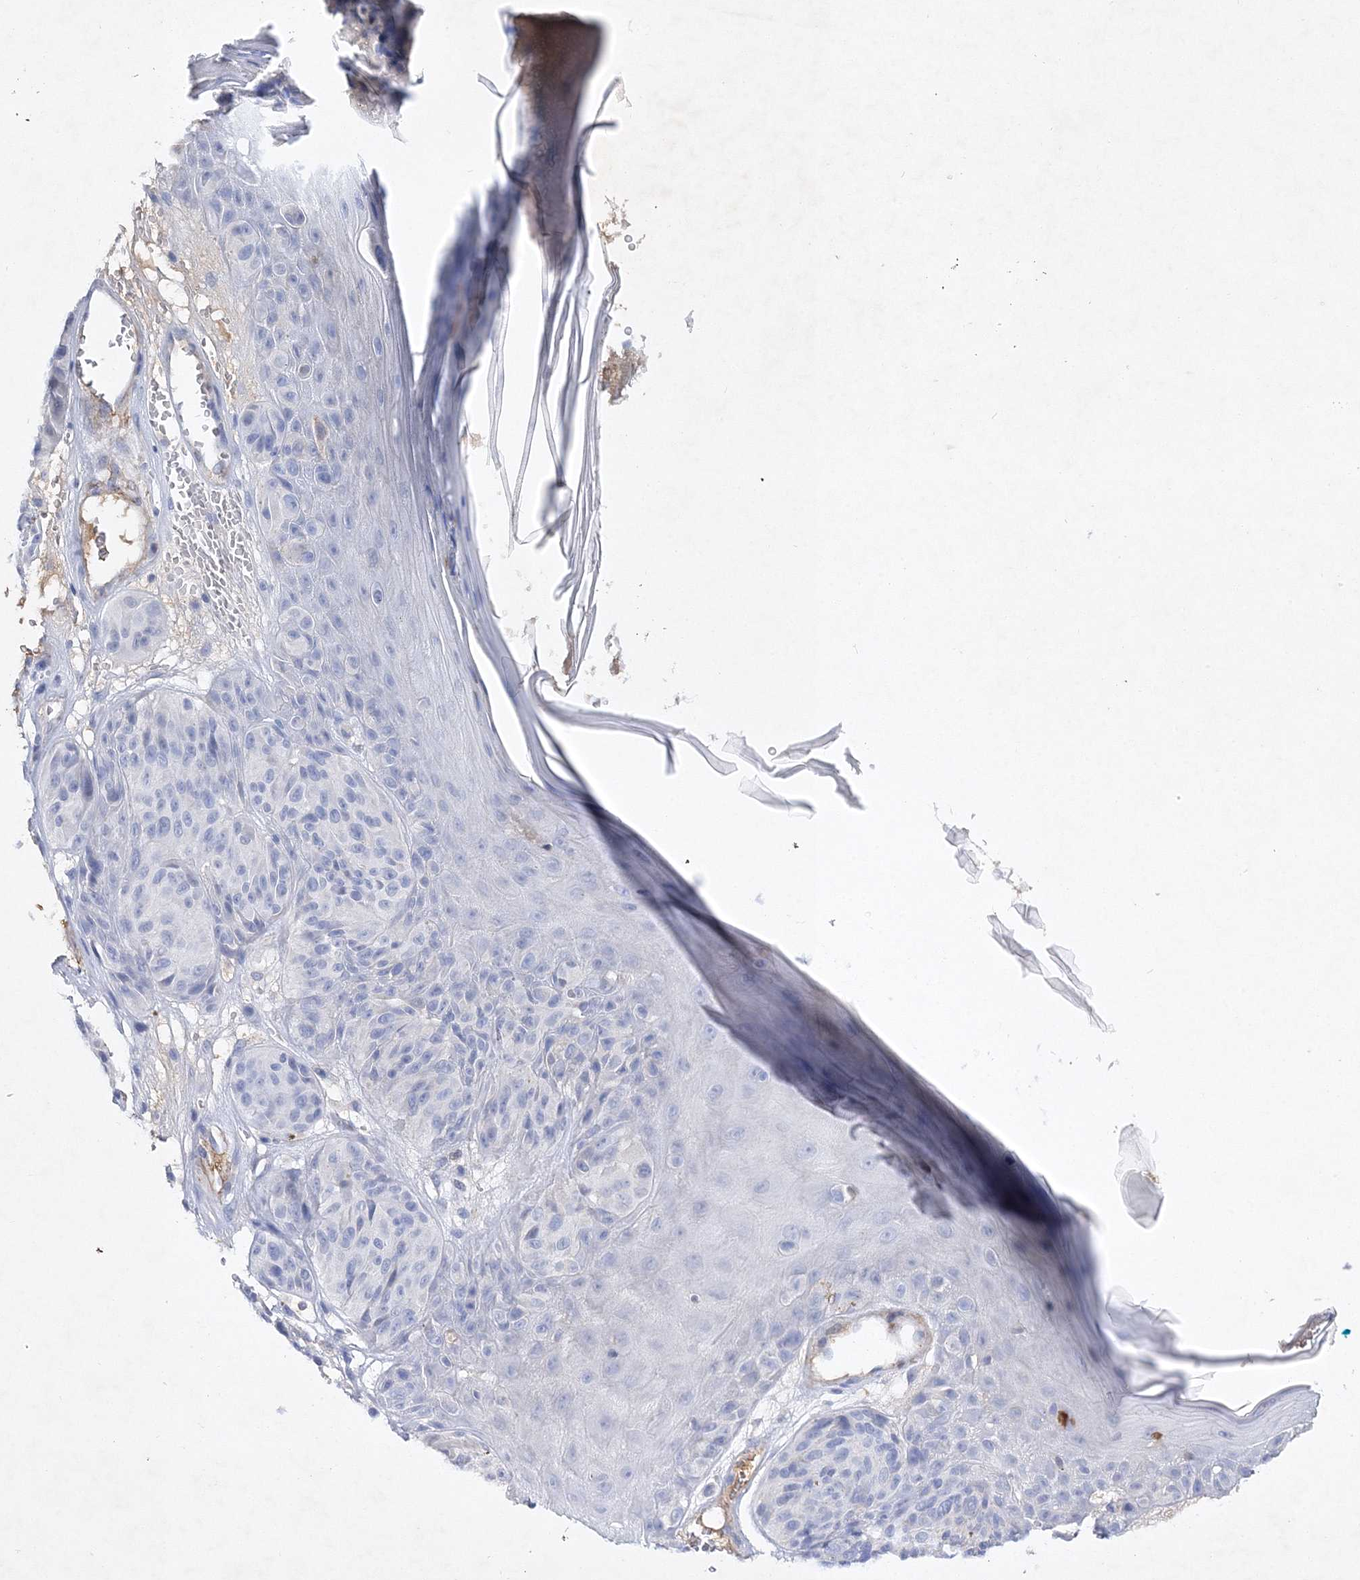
{"staining": {"intensity": "negative", "quantity": "none", "location": "none"}, "tissue": "melanoma", "cell_type": "Tumor cells", "image_type": "cancer", "snomed": [{"axis": "morphology", "description": "Malignant melanoma, NOS"}, {"axis": "topography", "description": "Skin"}], "caption": "Human malignant melanoma stained for a protein using immunohistochemistry (IHC) shows no staining in tumor cells.", "gene": "RTN2", "patient": {"sex": "male", "age": 83}}